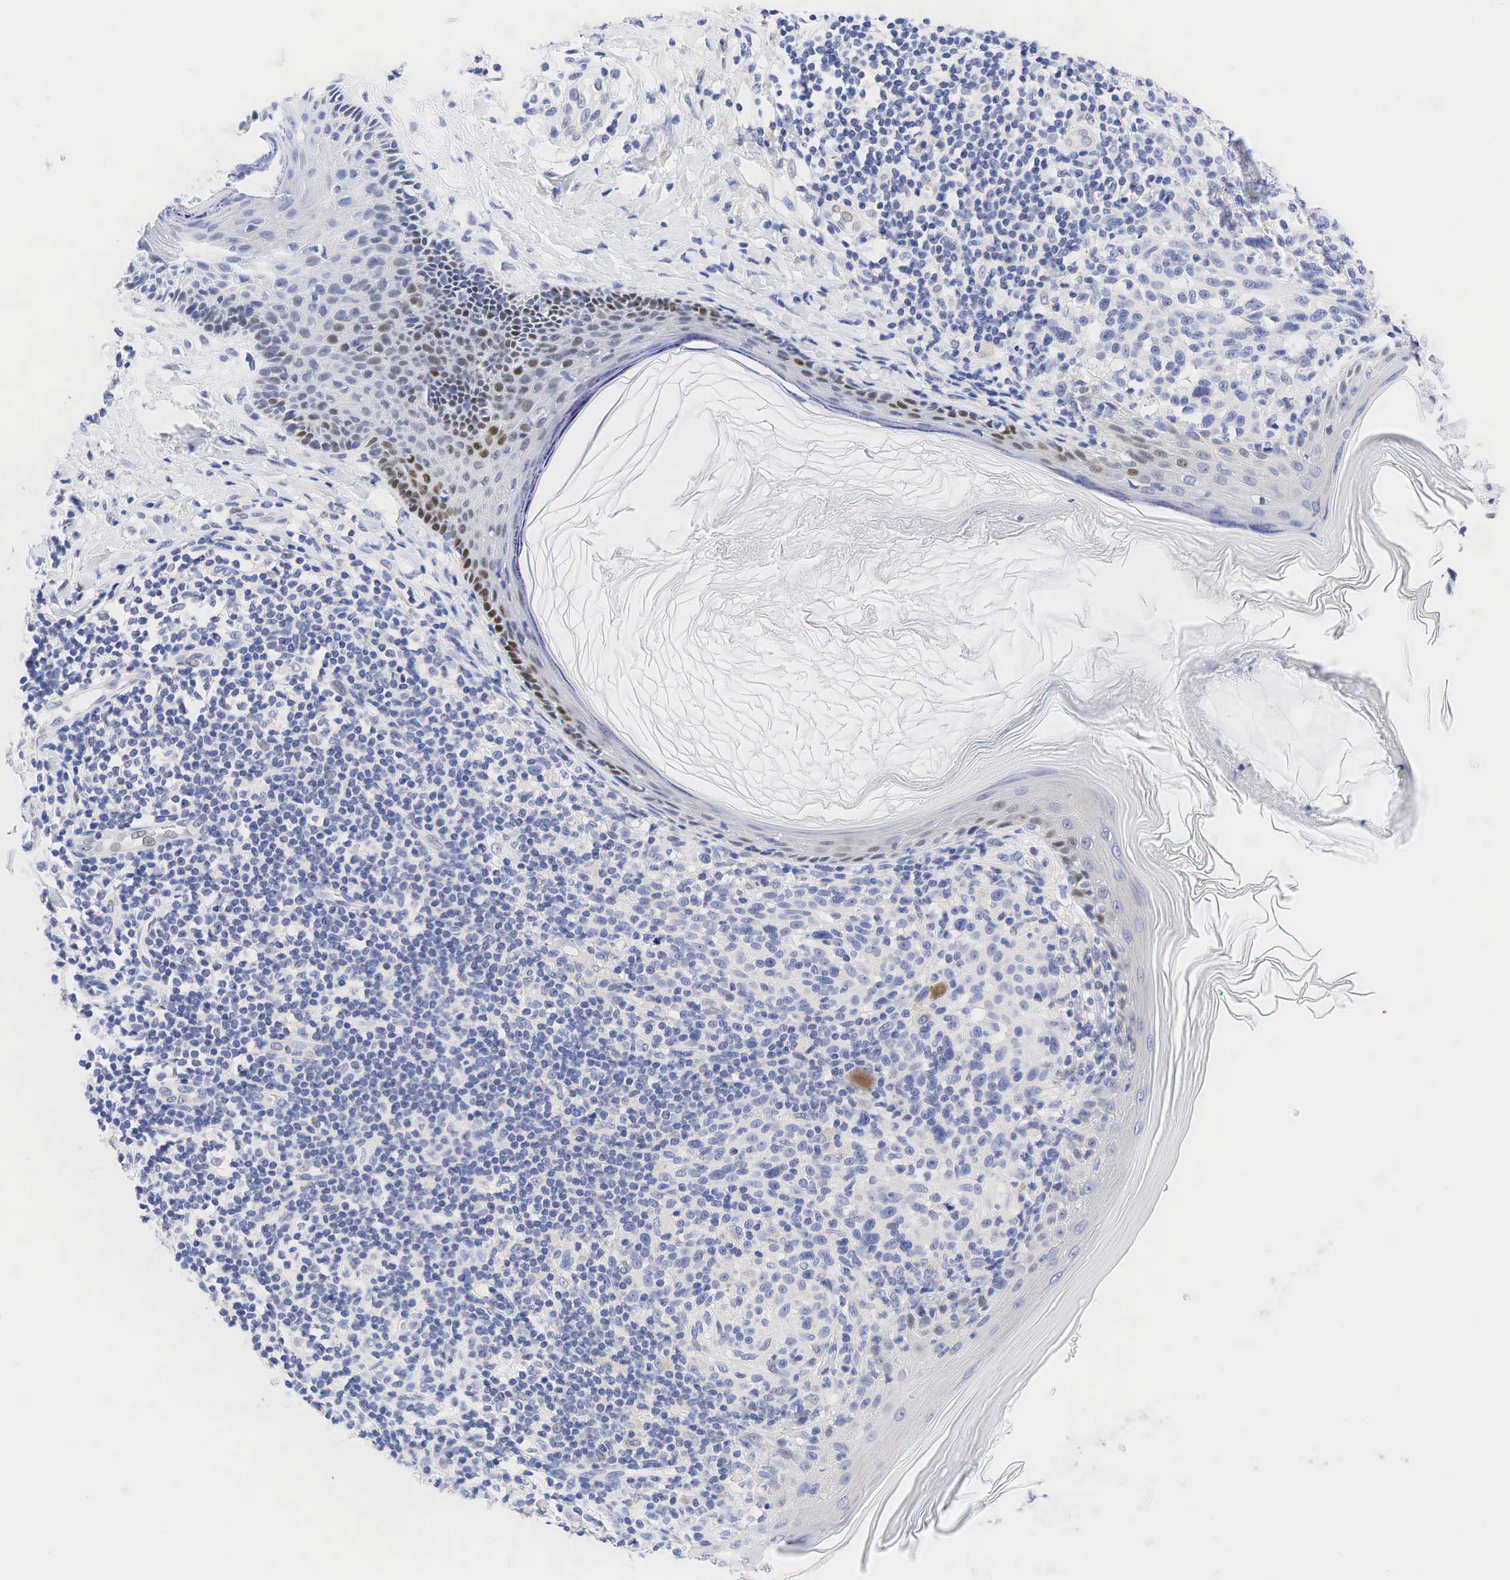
{"staining": {"intensity": "negative", "quantity": "none", "location": "none"}, "tissue": "melanoma", "cell_type": "Tumor cells", "image_type": "cancer", "snomed": [{"axis": "morphology", "description": "Malignant melanoma, Metastatic site"}, {"axis": "topography", "description": "Skin"}], "caption": "Malignant melanoma (metastatic site) was stained to show a protein in brown. There is no significant staining in tumor cells. The staining is performed using DAB (3,3'-diaminobenzidine) brown chromogen with nuclei counter-stained in using hematoxylin.", "gene": "AR", "patient": {"sex": "male", "age": 32}}